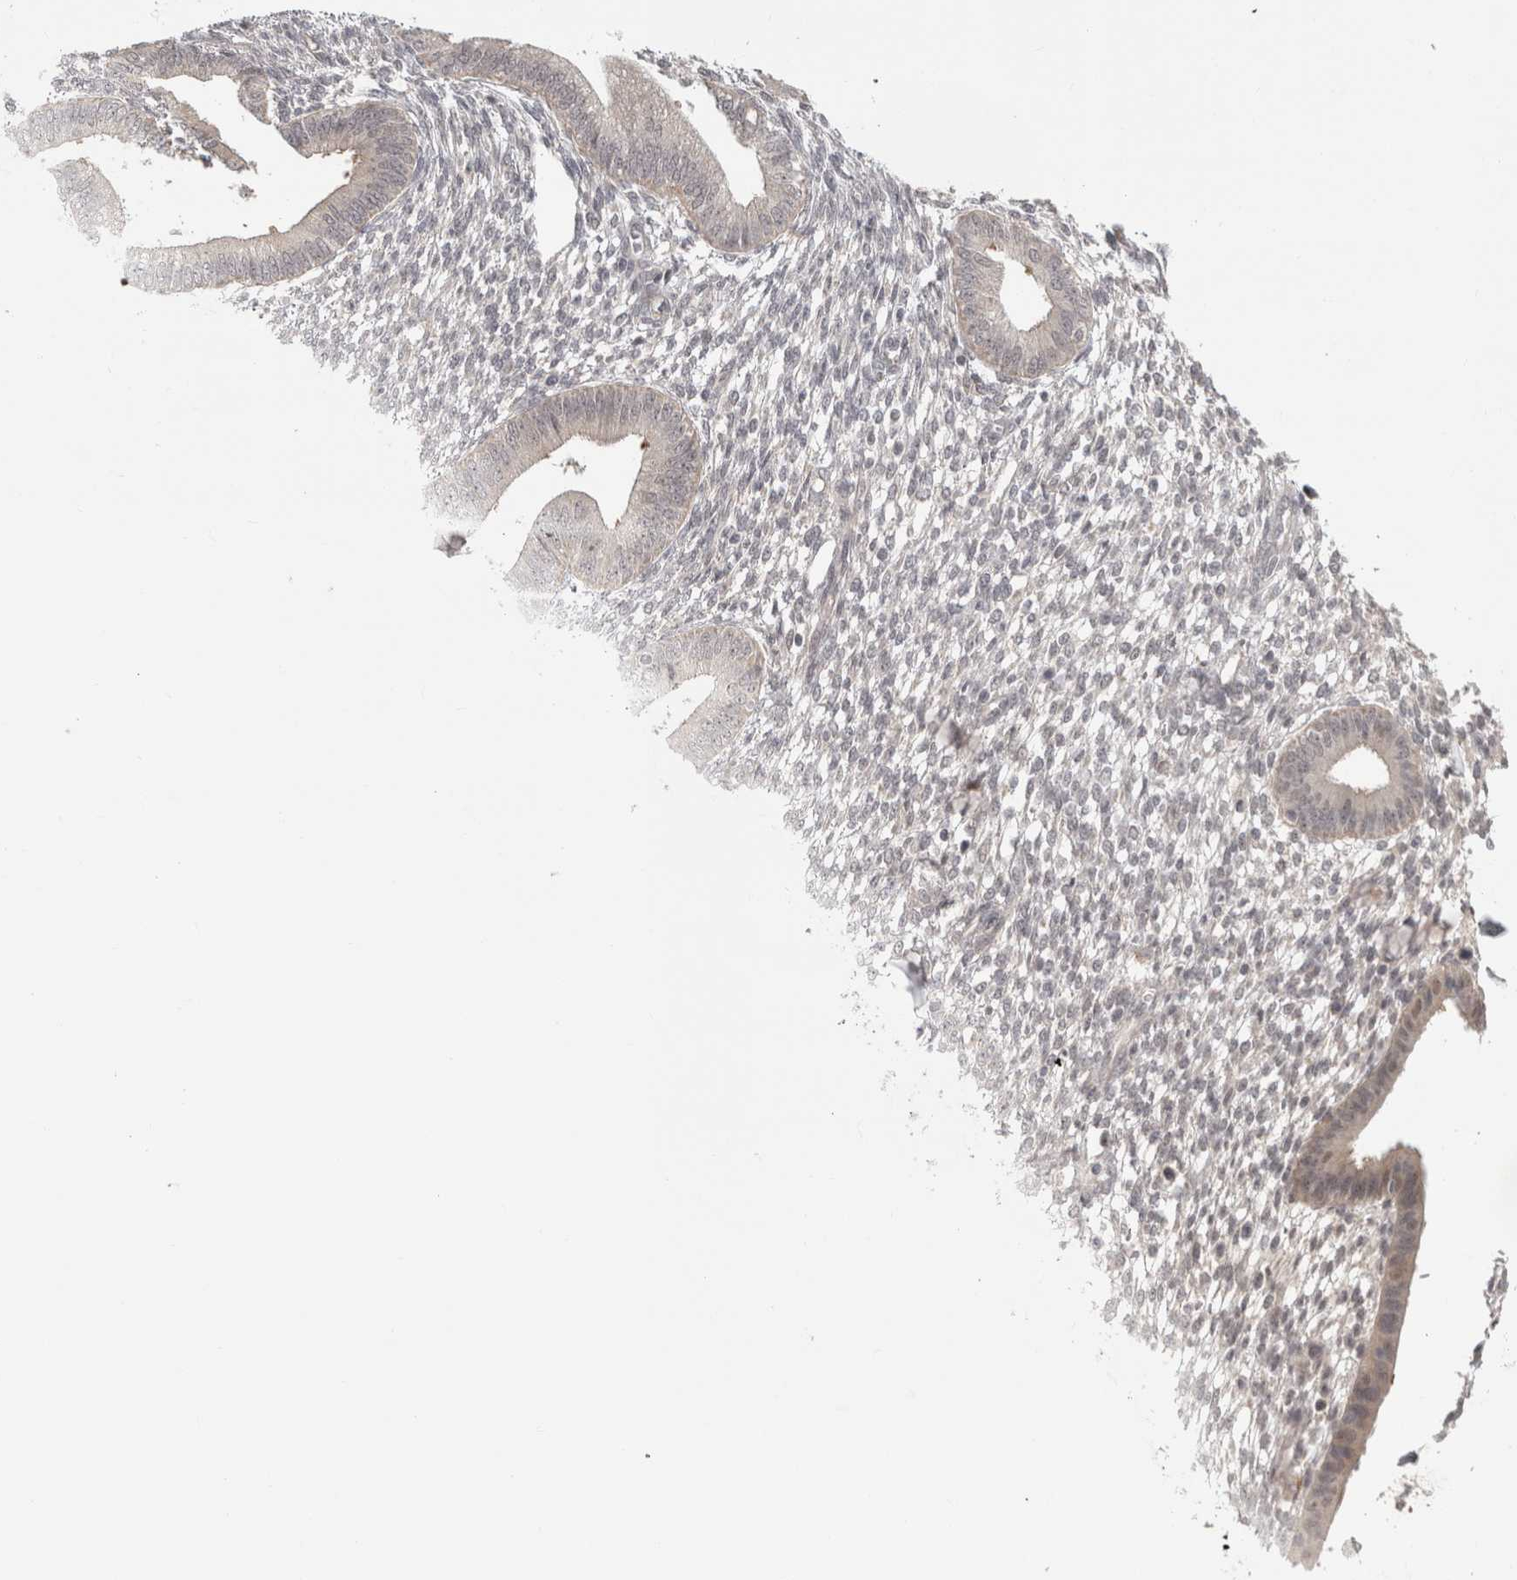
{"staining": {"intensity": "negative", "quantity": "none", "location": "none"}, "tissue": "endometrium", "cell_type": "Cells in endometrial stroma", "image_type": "normal", "snomed": [{"axis": "morphology", "description": "Normal tissue, NOS"}, {"axis": "topography", "description": "Endometrium"}], "caption": "Micrograph shows no protein positivity in cells in endometrial stroma of benign endometrium. The staining was performed using DAB to visualize the protein expression in brown, while the nuclei were stained in blue with hematoxylin (Magnification: 20x).", "gene": "ZNF318", "patient": {"sex": "female", "age": 46}}